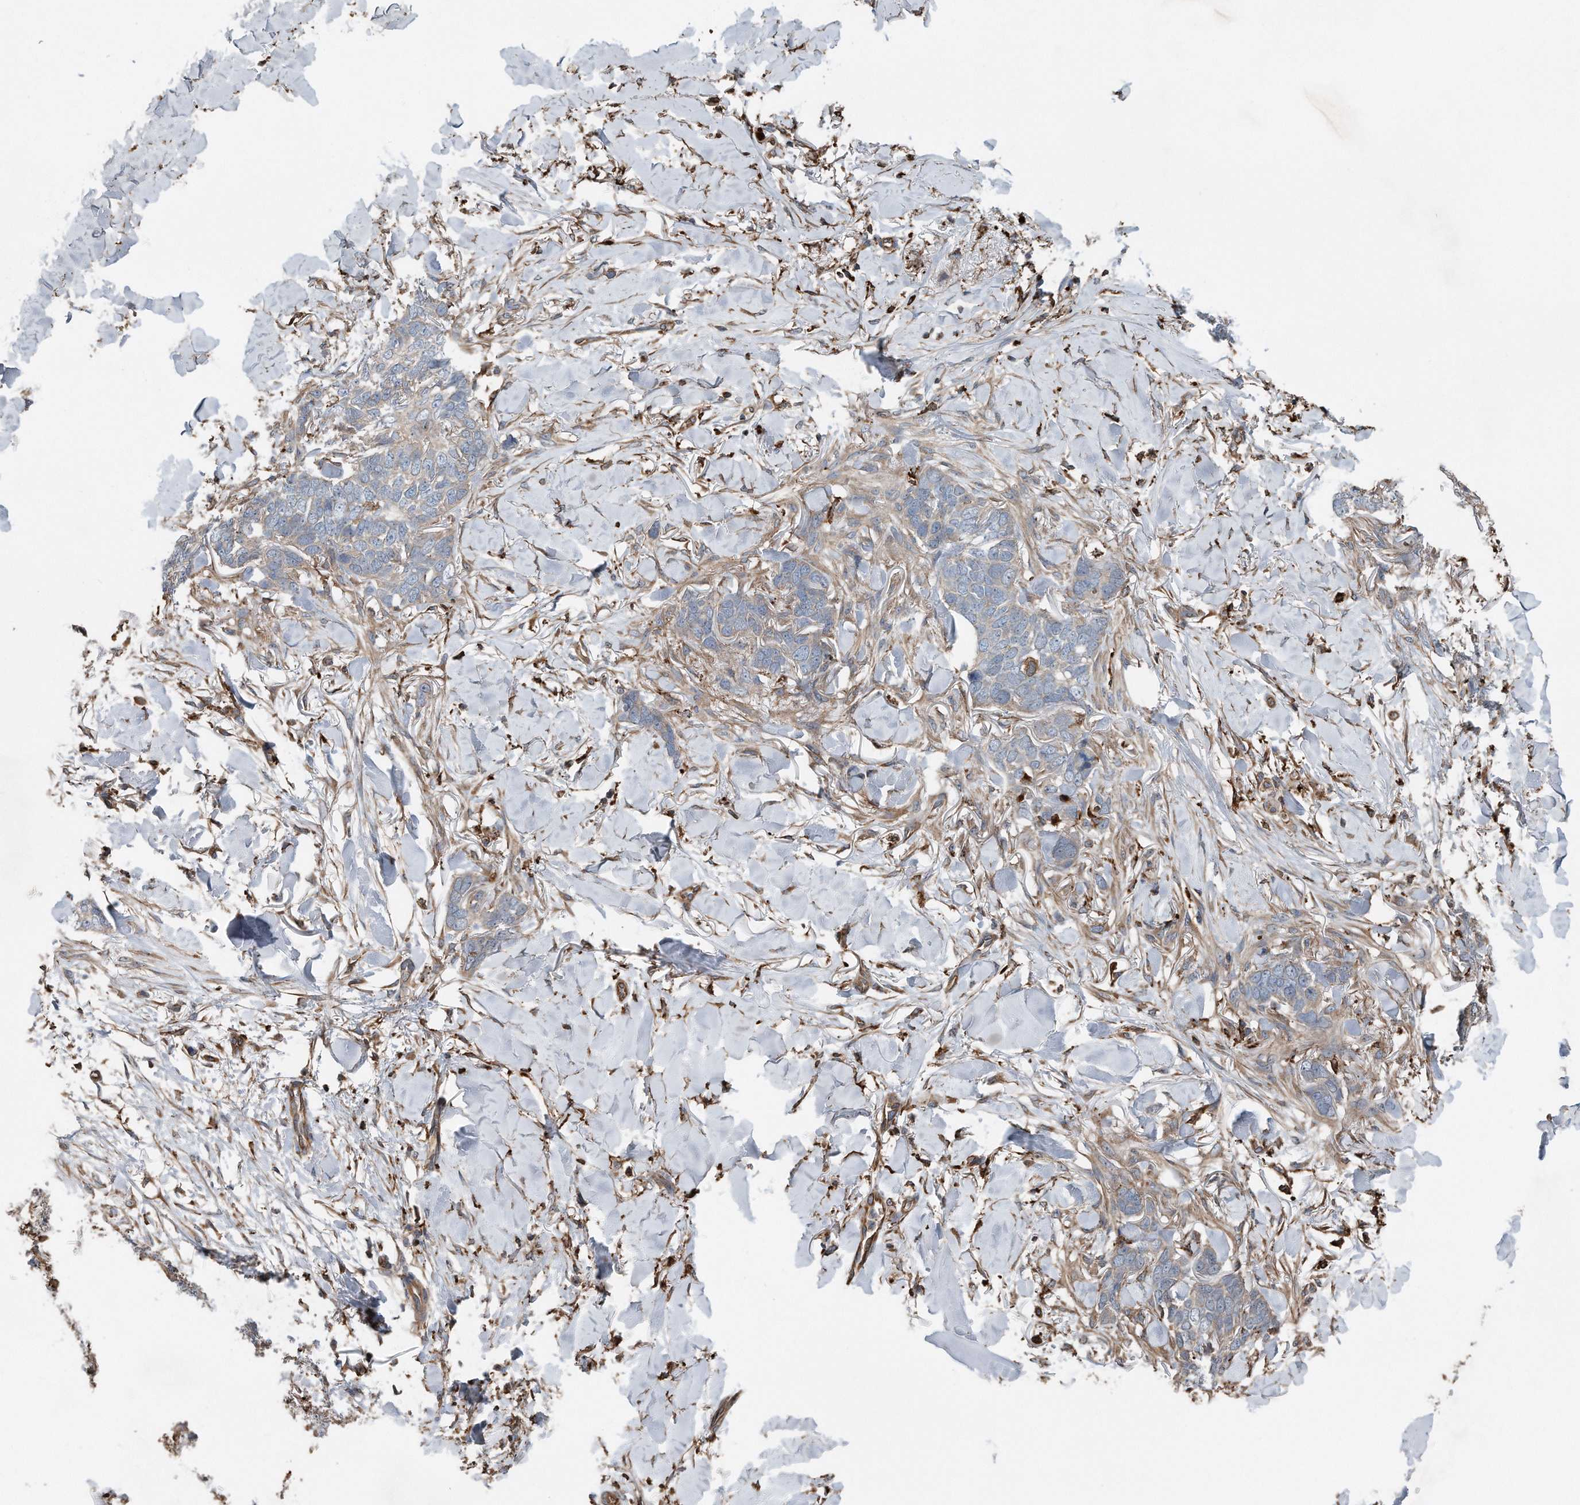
{"staining": {"intensity": "weak", "quantity": "<25%", "location": "cytoplasmic/membranous"}, "tissue": "skin cancer", "cell_type": "Tumor cells", "image_type": "cancer", "snomed": [{"axis": "morphology", "description": "Normal tissue, NOS"}, {"axis": "morphology", "description": "Basal cell carcinoma"}, {"axis": "topography", "description": "Skin"}], "caption": "IHC histopathology image of skin basal cell carcinoma stained for a protein (brown), which displays no expression in tumor cells. (Brightfield microscopy of DAB (3,3'-diaminobenzidine) immunohistochemistry at high magnification).", "gene": "ZNF772", "patient": {"sex": "male", "age": 77}}